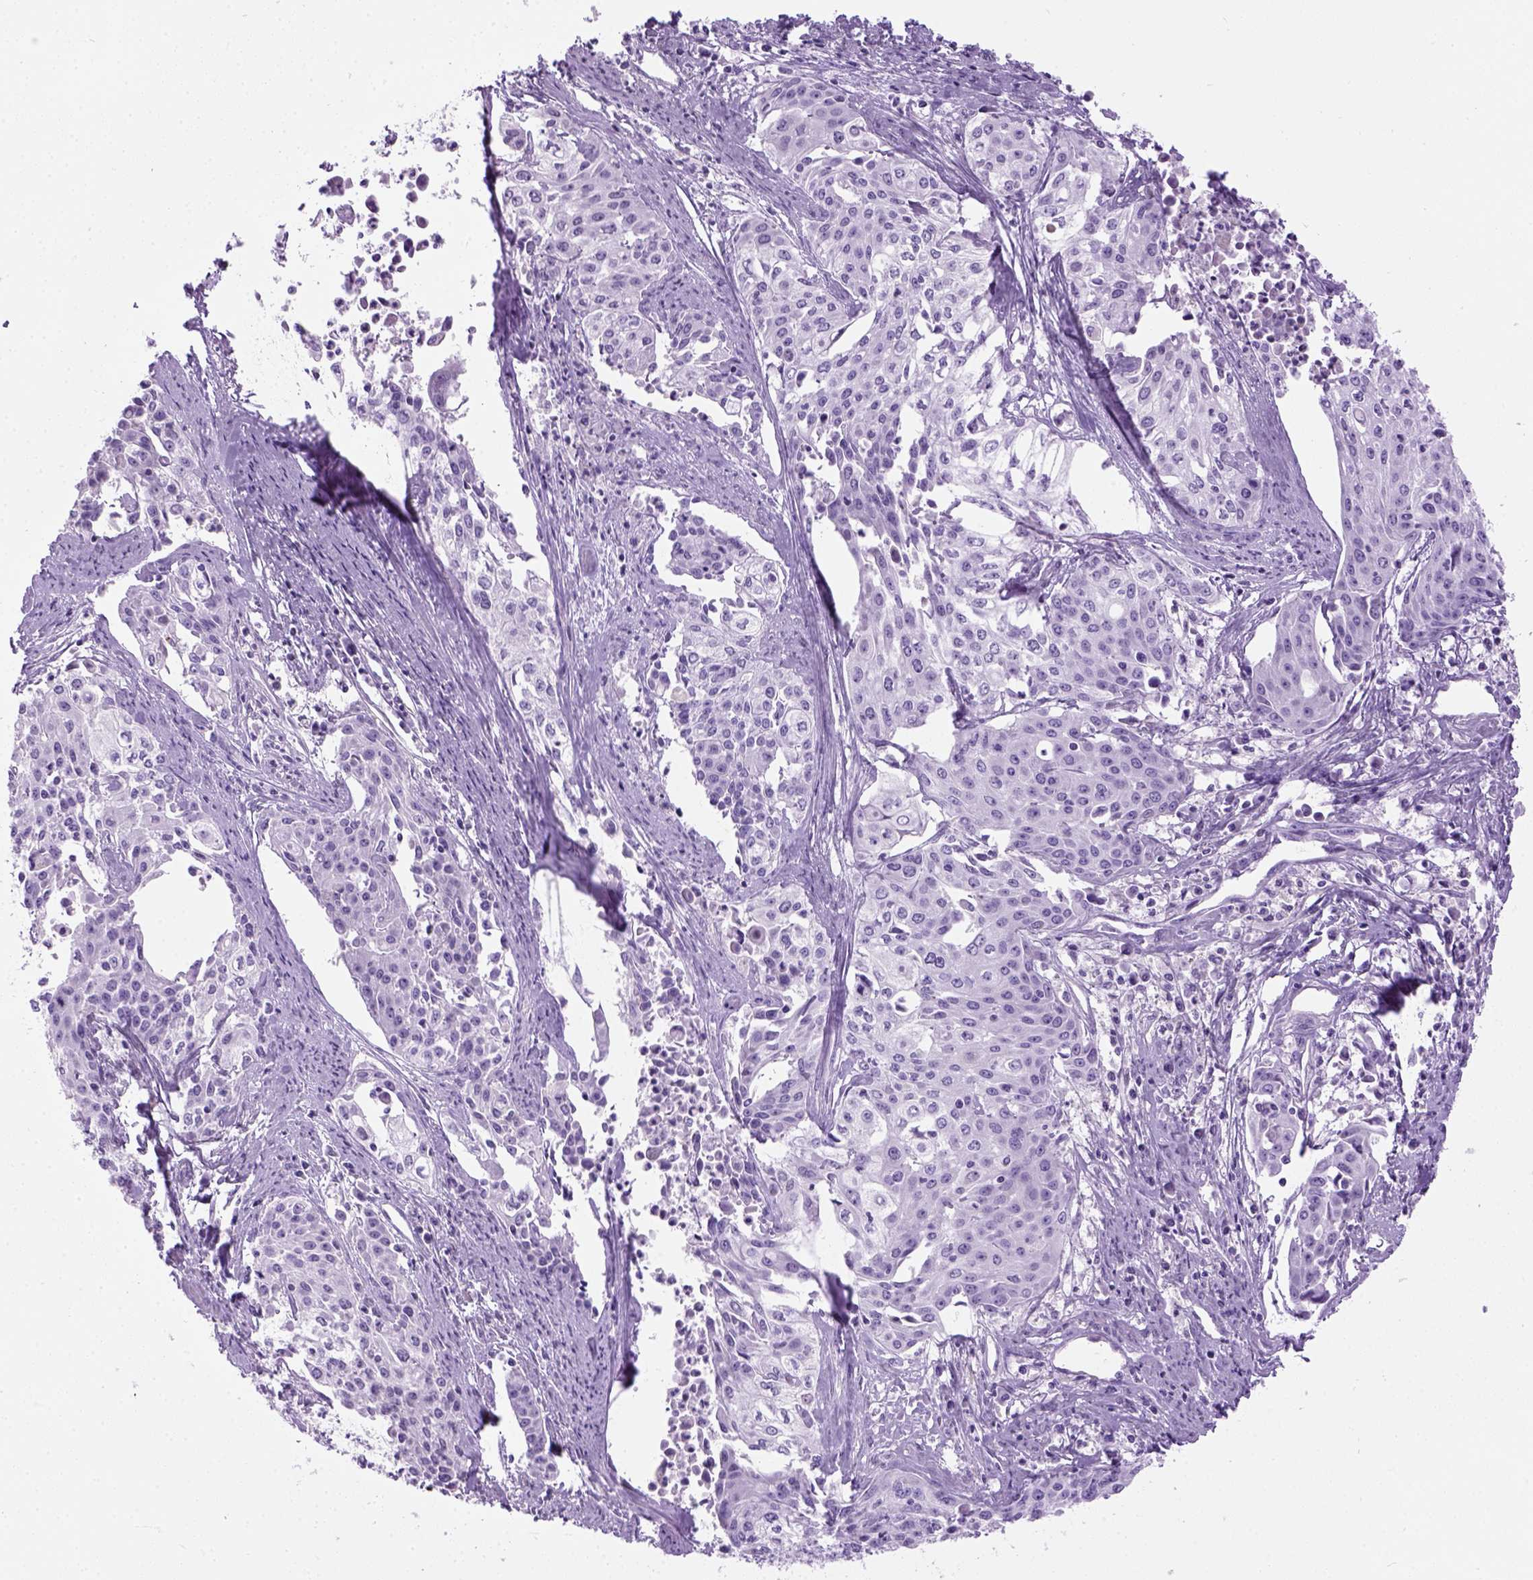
{"staining": {"intensity": "negative", "quantity": "none", "location": "none"}, "tissue": "cervical cancer", "cell_type": "Tumor cells", "image_type": "cancer", "snomed": [{"axis": "morphology", "description": "Squamous cell carcinoma, NOS"}, {"axis": "topography", "description": "Cervix"}], "caption": "The image exhibits no staining of tumor cells in squamous cell carcinoma (cervical).", "gene": "GABRB2", "patient": {"sex": "female", "age": 39}}